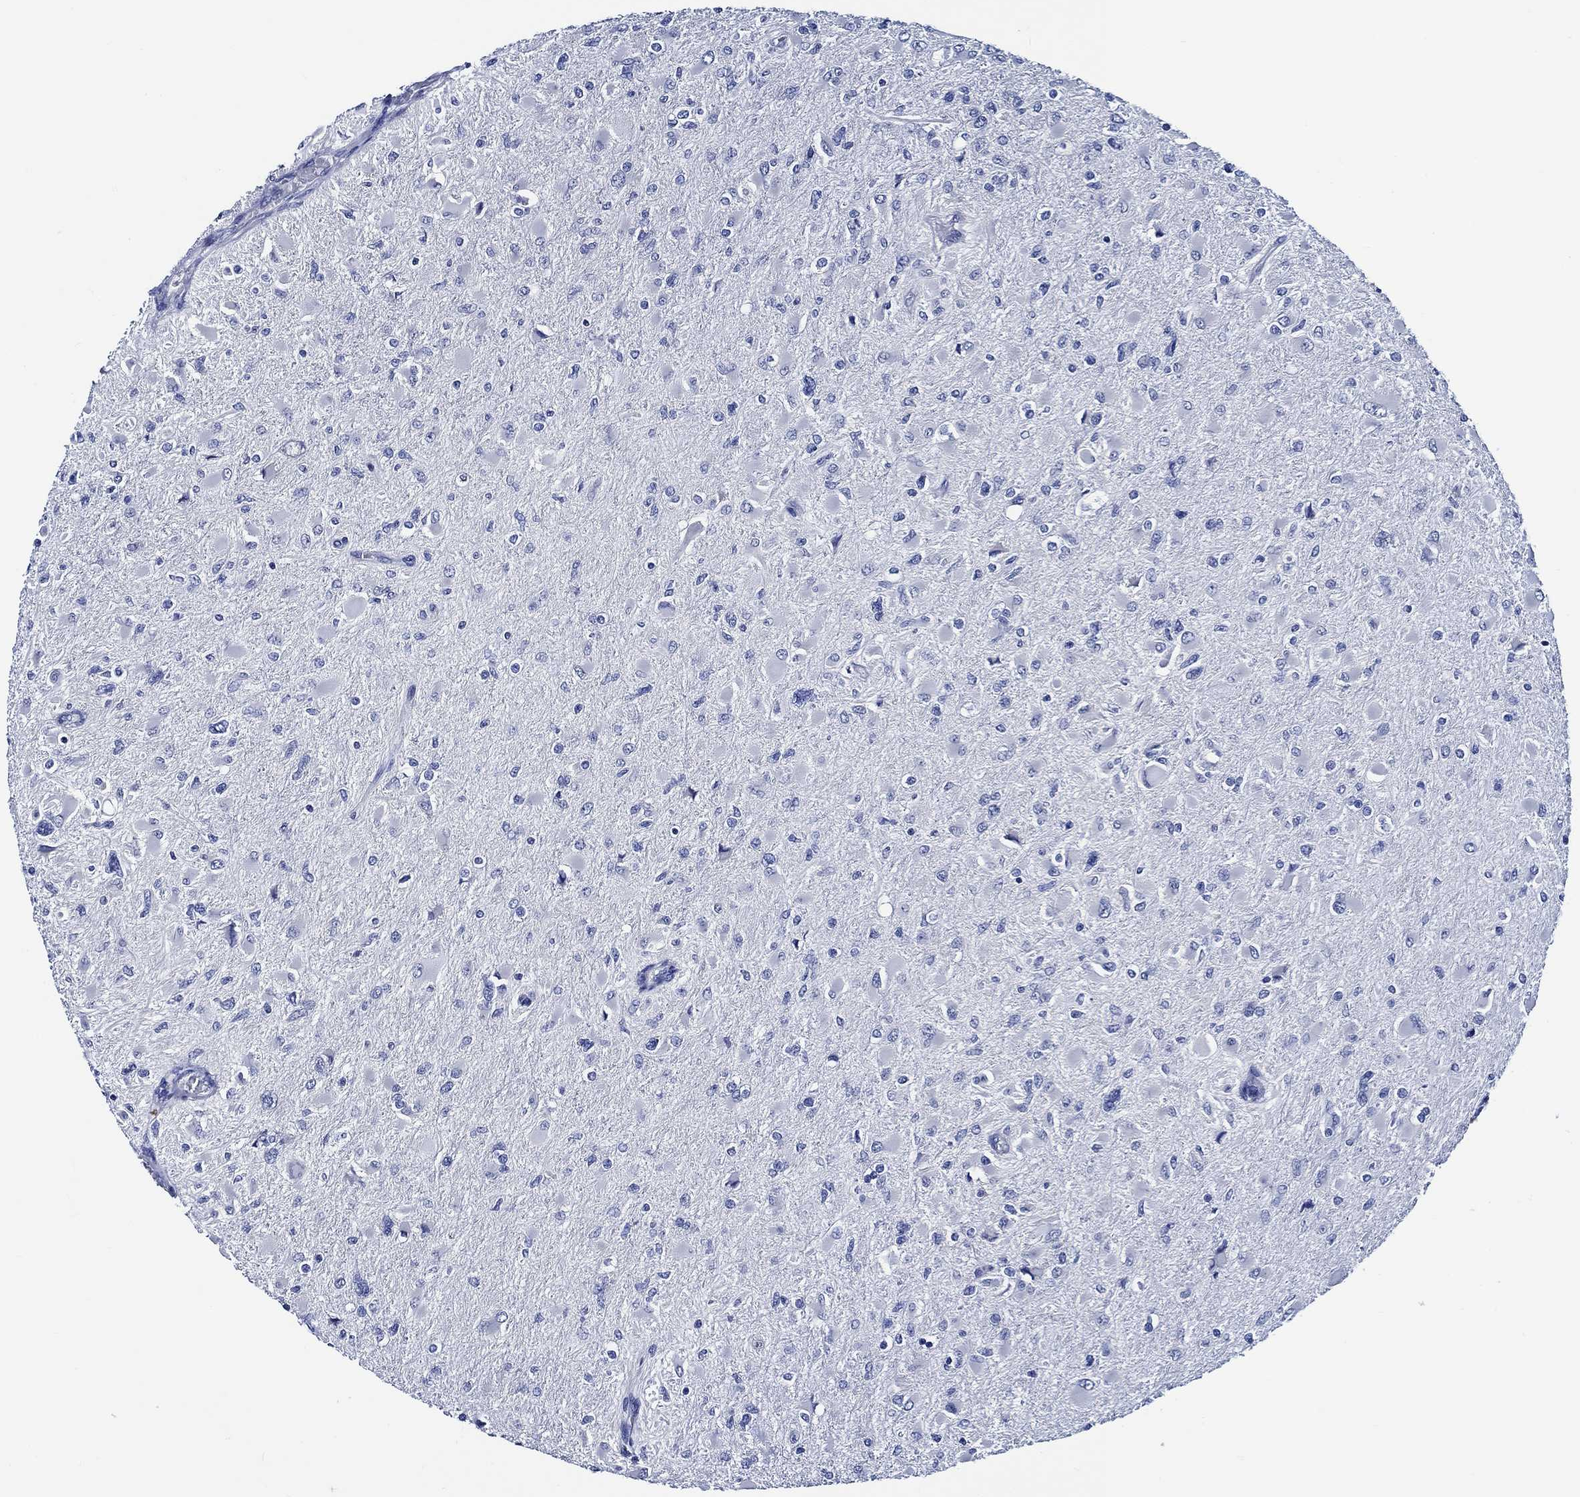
{"staining": {"intensity": "negative", "quantity": "none", "location": "none"}, "tissue": "glioma", "cell_type": "Tumor cells", "image_type": "cancer", "snomed": [{"axis": "morphology", "description": "Glioma, malignant, High grade"}, {"axis": "topography", "description": "Cerebral cortex"}], "caption": "IHC image of human glioma stained for a protein (brown), which demonstrates no staining in tumor cells.", "gene": "WDR62", "patient": {"sex": "female", "age": 36}}